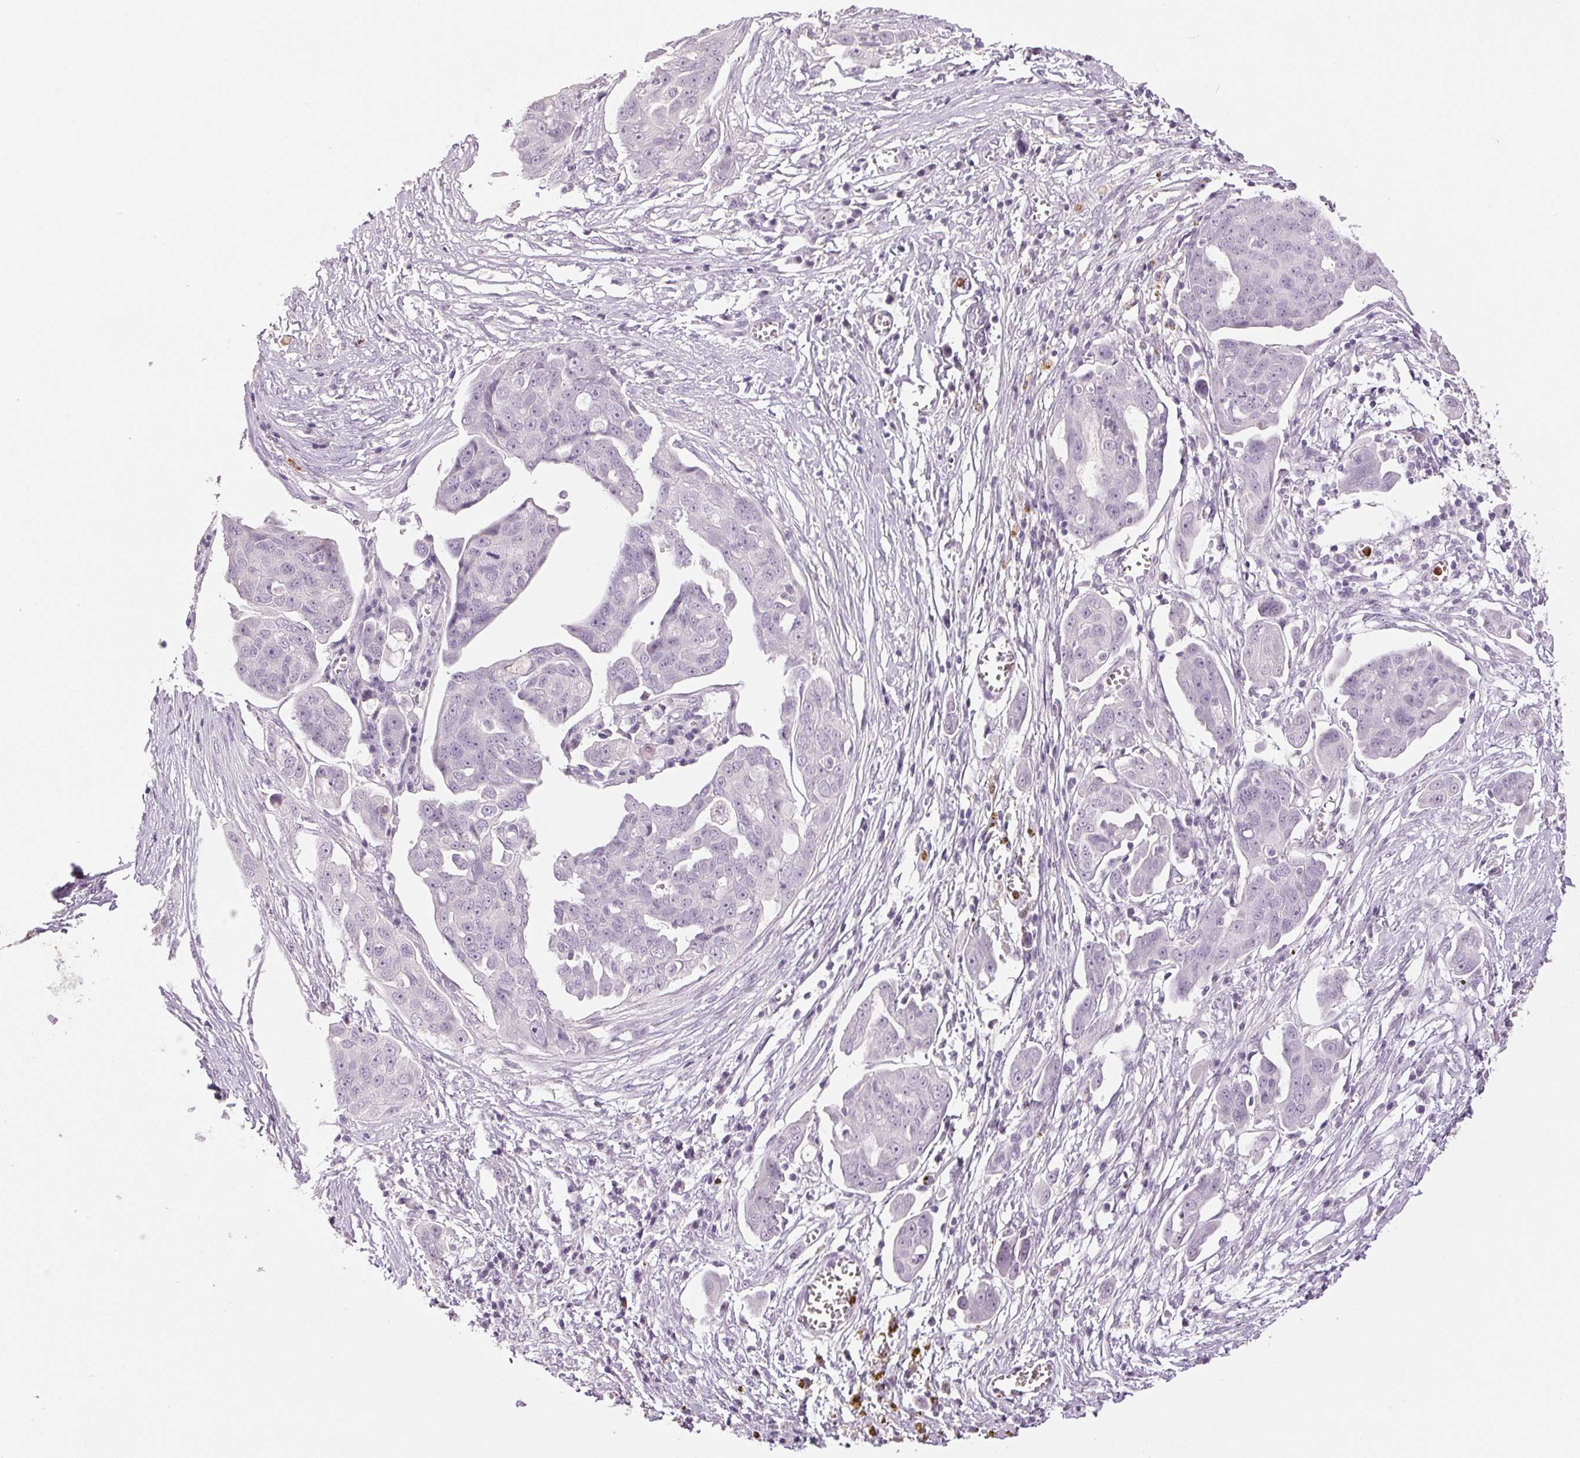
{"staining": {"intensity": "negative", "quantity": "none", "location": "none"}, "tissue": "ovarian cancer", "cell_type": "Tumor cells", "image_type": "cancer", "snomed": [{"axis": "morphology", "description": "Carcinoma, endometroid"}, {"axis": "topography", "description": "Ovary"}], "caption": "The IHC micrograph has no significant expression in tumor cells of endometroid carcinoma (ovarian) tissue.", "gene": "LTF", "patient": {"sex": "female", "age": 70}}